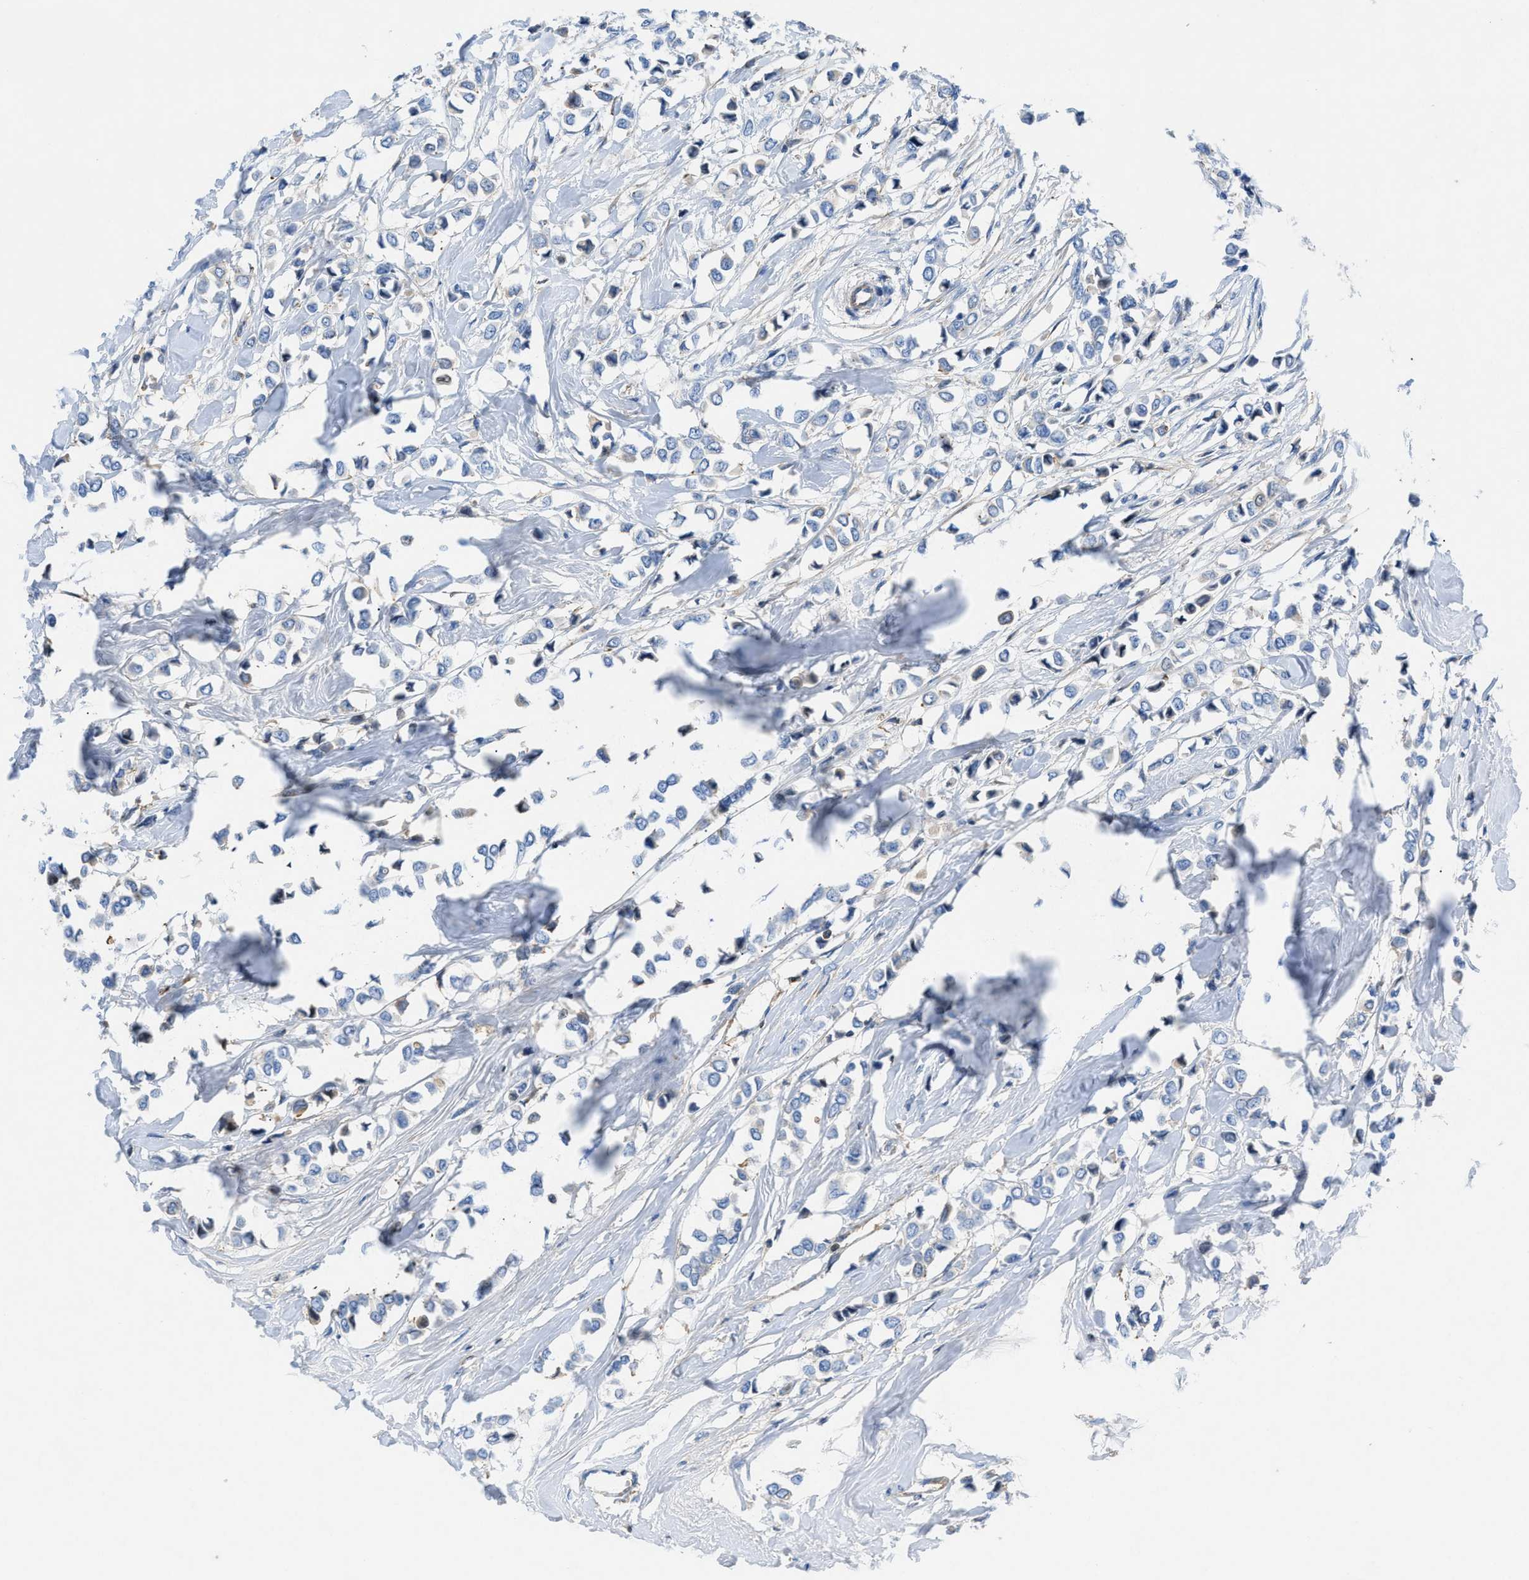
{"staining": {"intensity": "negative", "quantity": "none", "location": "none"}, "tissue": "breast cancer", "cell_type": "Tumor cells", "image_type": "cancer", "snomed": [{"axis": "morphology", "description": "Lobular carcinoma"}, {"axis": "topography", "description": "Breast"}], "caption": "Immunohistochemistry (IHC) photomicrograph of neoplastic tissue: human lobular carcinoma (breast) stained with DAB demonstrates no significant protein expression in tumor cells. Brightfield microscopy of immunohistochemistry stained with DAB (3,3'-diaminobenzidine) (brown) and hematoxylin (blue), captured at high magnification.", "gene": "ATP6V0D1", "patient": {"sex": "female", "age": 51}}